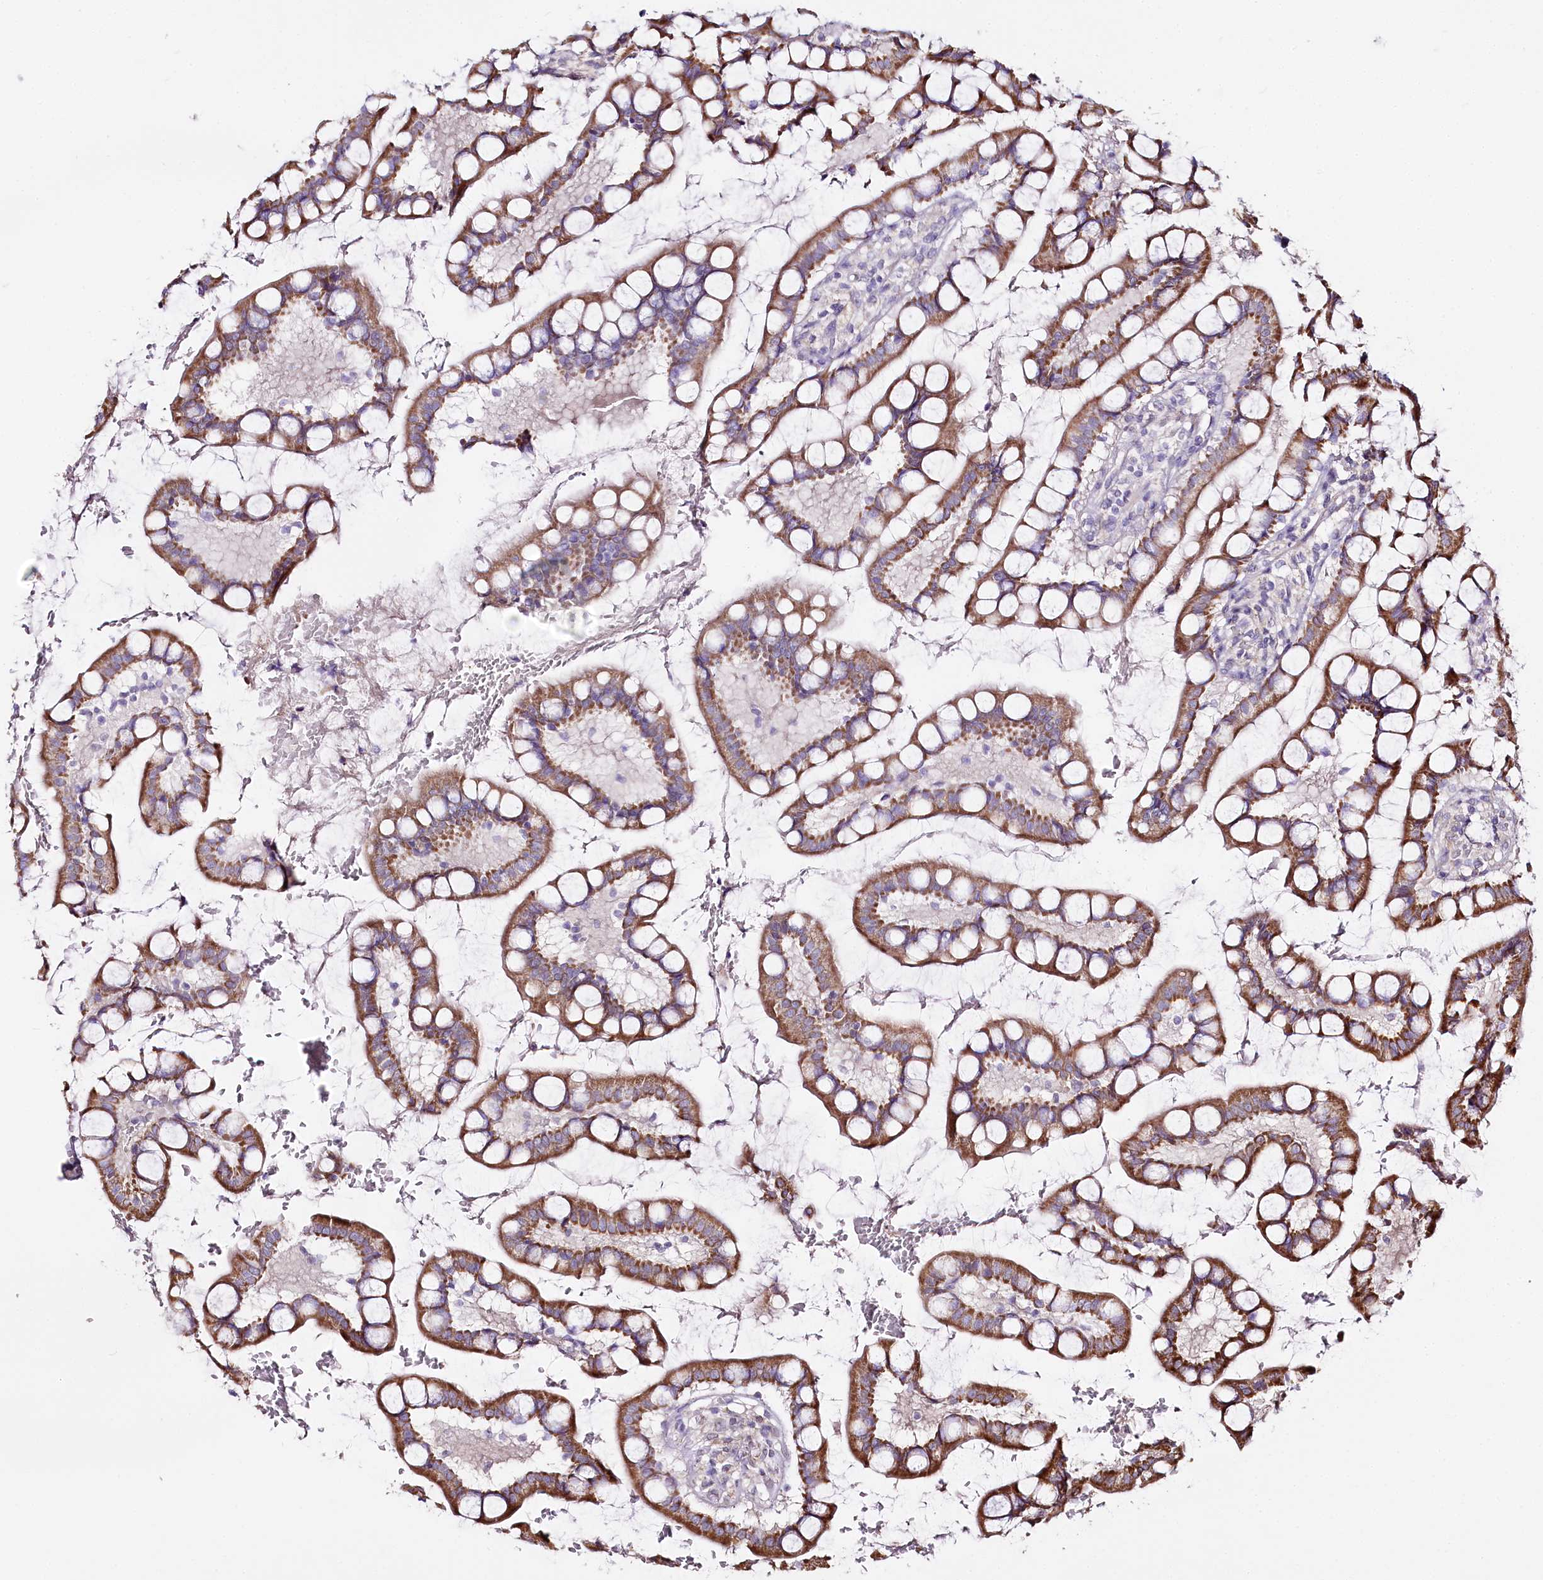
{"staining": {"intensity": "moderate", "quantity": ">75%", "location": "cytoplasmic/membranous"}, "tissue": "small intestine", "cell_type": "Glandular cells", "image_type": "normal", "snomed": [{"axis": "morphology", "description": "Normal tissue, NOS"}, {"axis": "topography", "description": "Small intestine"}], "caption": "Glandular cells display moderate cytoplasmic/membranous positivity in about >75% of cells in unremarkable small intestine. The staining was performed using DAB, with brown indicating positive protein expression. Nuclei are stained blue with hematoxylin.", "gene": "ZNF226", "patient": {"sex": "male", "age": 52}}